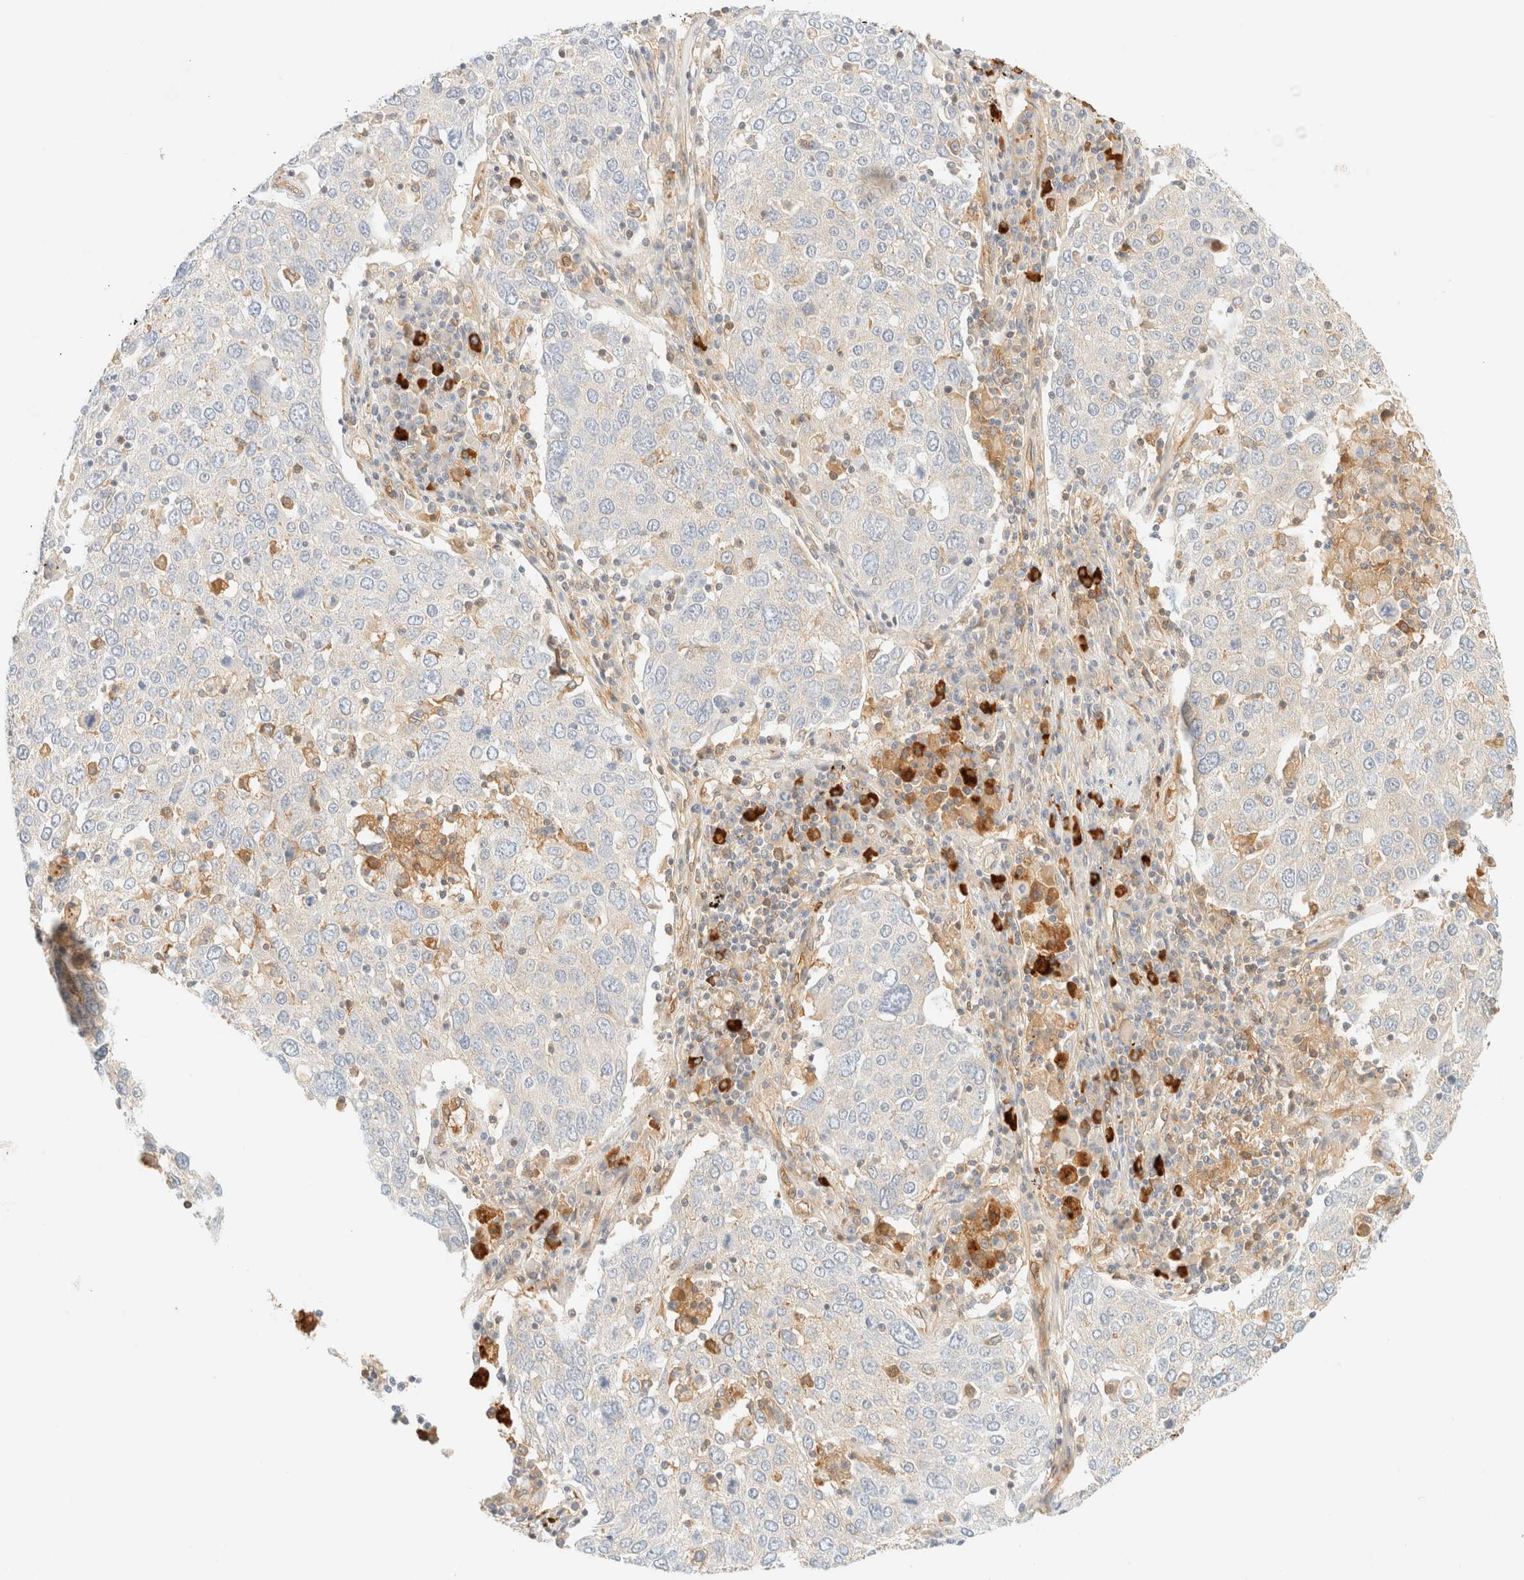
{"staining": {"intensity": "negative", "quantity": "none", "location": "none"}, "tissue": "lung cancer", "cell_type": "Tumor cells", "image_type": "cancer", "snomed": [{"axis": "morphology", "description": "Squamous cell carcinoma, NOS"}, {"axis": "topography", "description": "Lung"}], "caption": "DAB (3,3'-diaminobenzidine) immunohistochemical staining of lung squamous cell carcinoma shows no significant staining in tumor cells.", "gene": "FHOD1", "patient": {"sex": "male", "age": 65}}